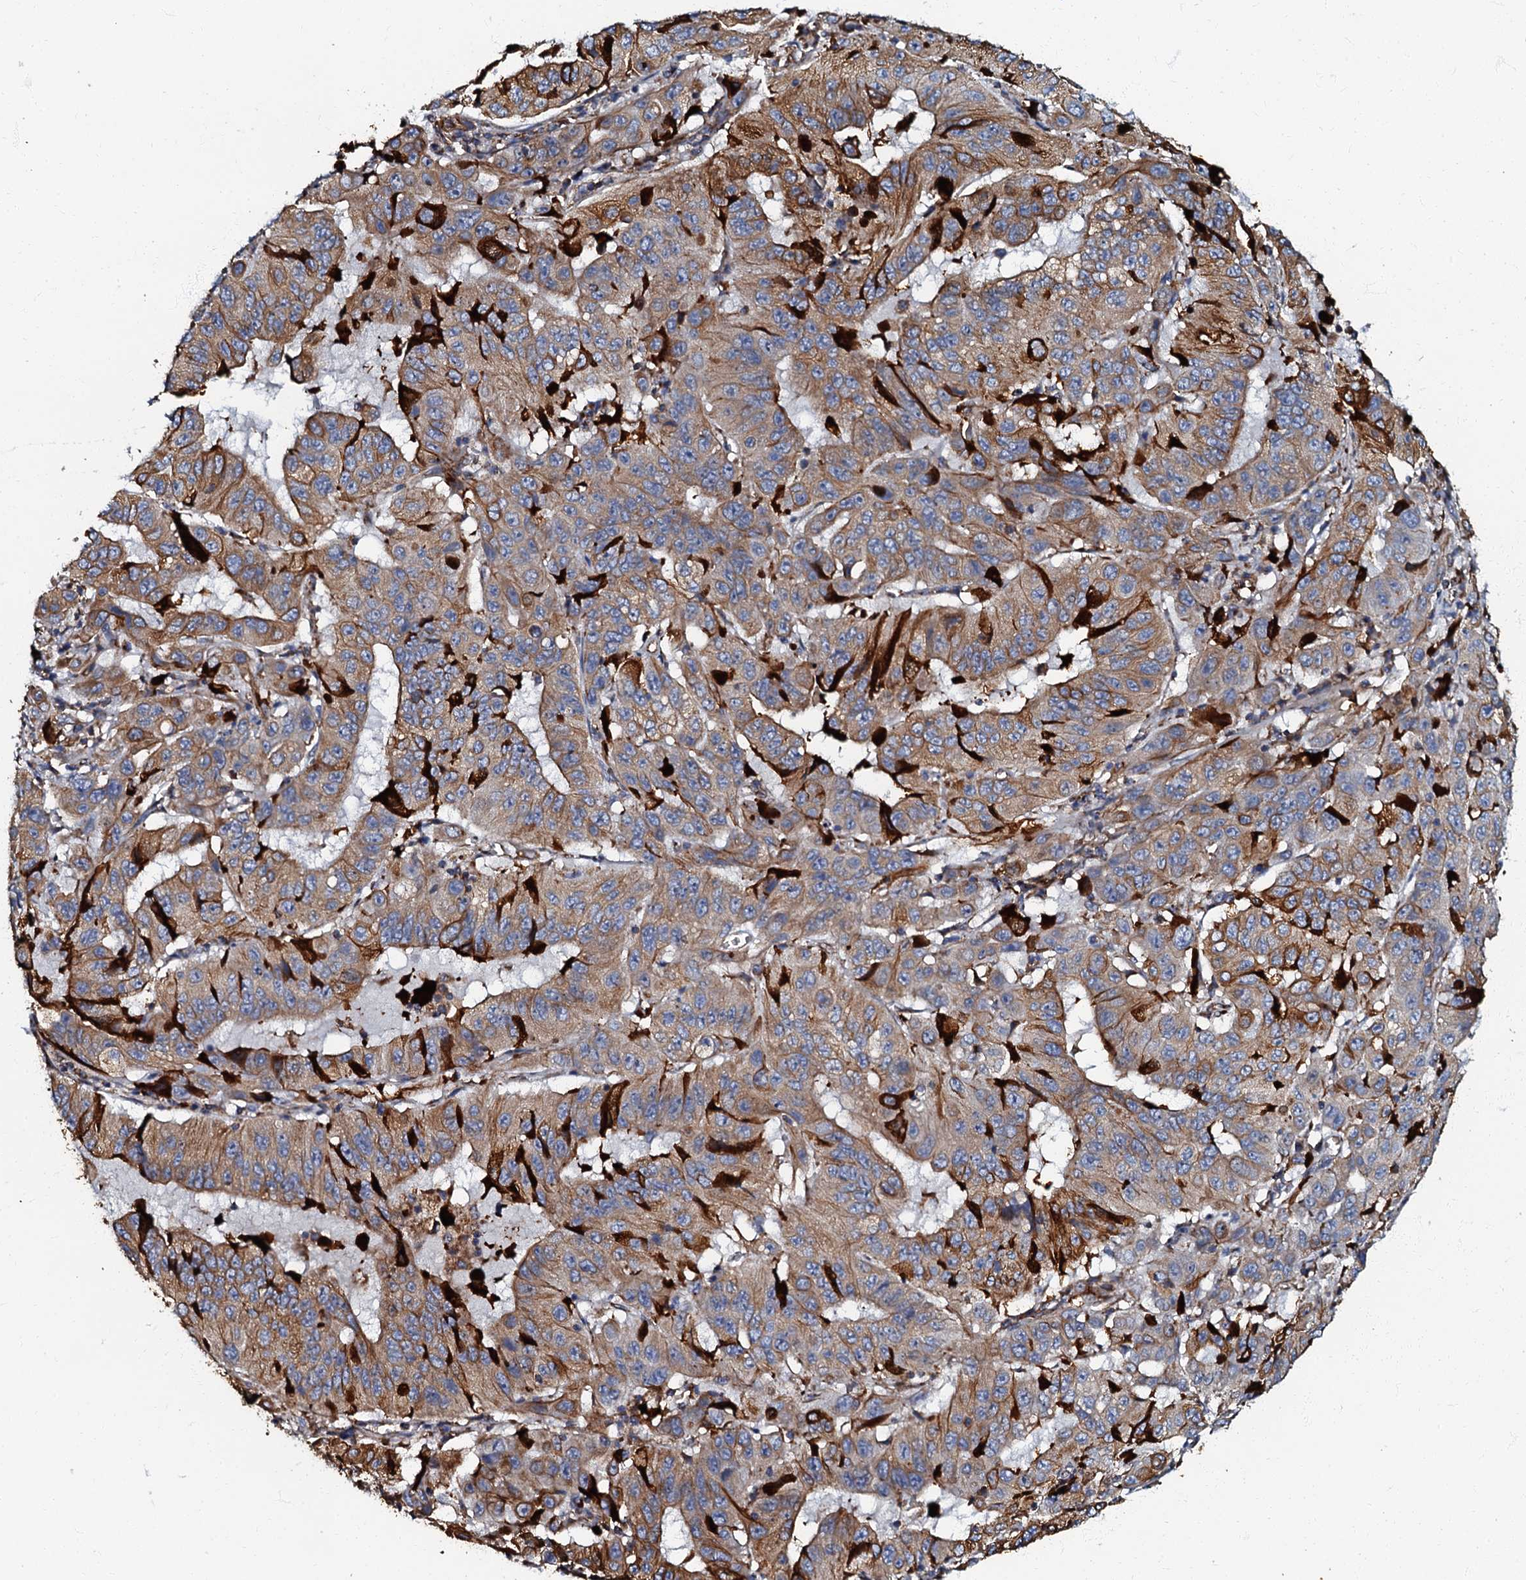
{"staining": {"intensity": "strong", "quantity": "25%-75%", "location": "cytoplasmic/membranous"}, "tissue": "pancreatic cancer", "cell_type": "Tumor cells", "image_type": "cancer", "snomed": [{"axis": "morphology", "description": "Adenocarcinoma, NOS"}, {"axis": "topography", "description": "Pancreas"}], "caption": "Human pancreatic cancer stained for a protein (brown) displays strong cytoplasmic/membranous positive expression in approximately 25%-75% of tumor cells.", "gene": "NDUFA12", "patient": {"sex": "male", "age": 63}}